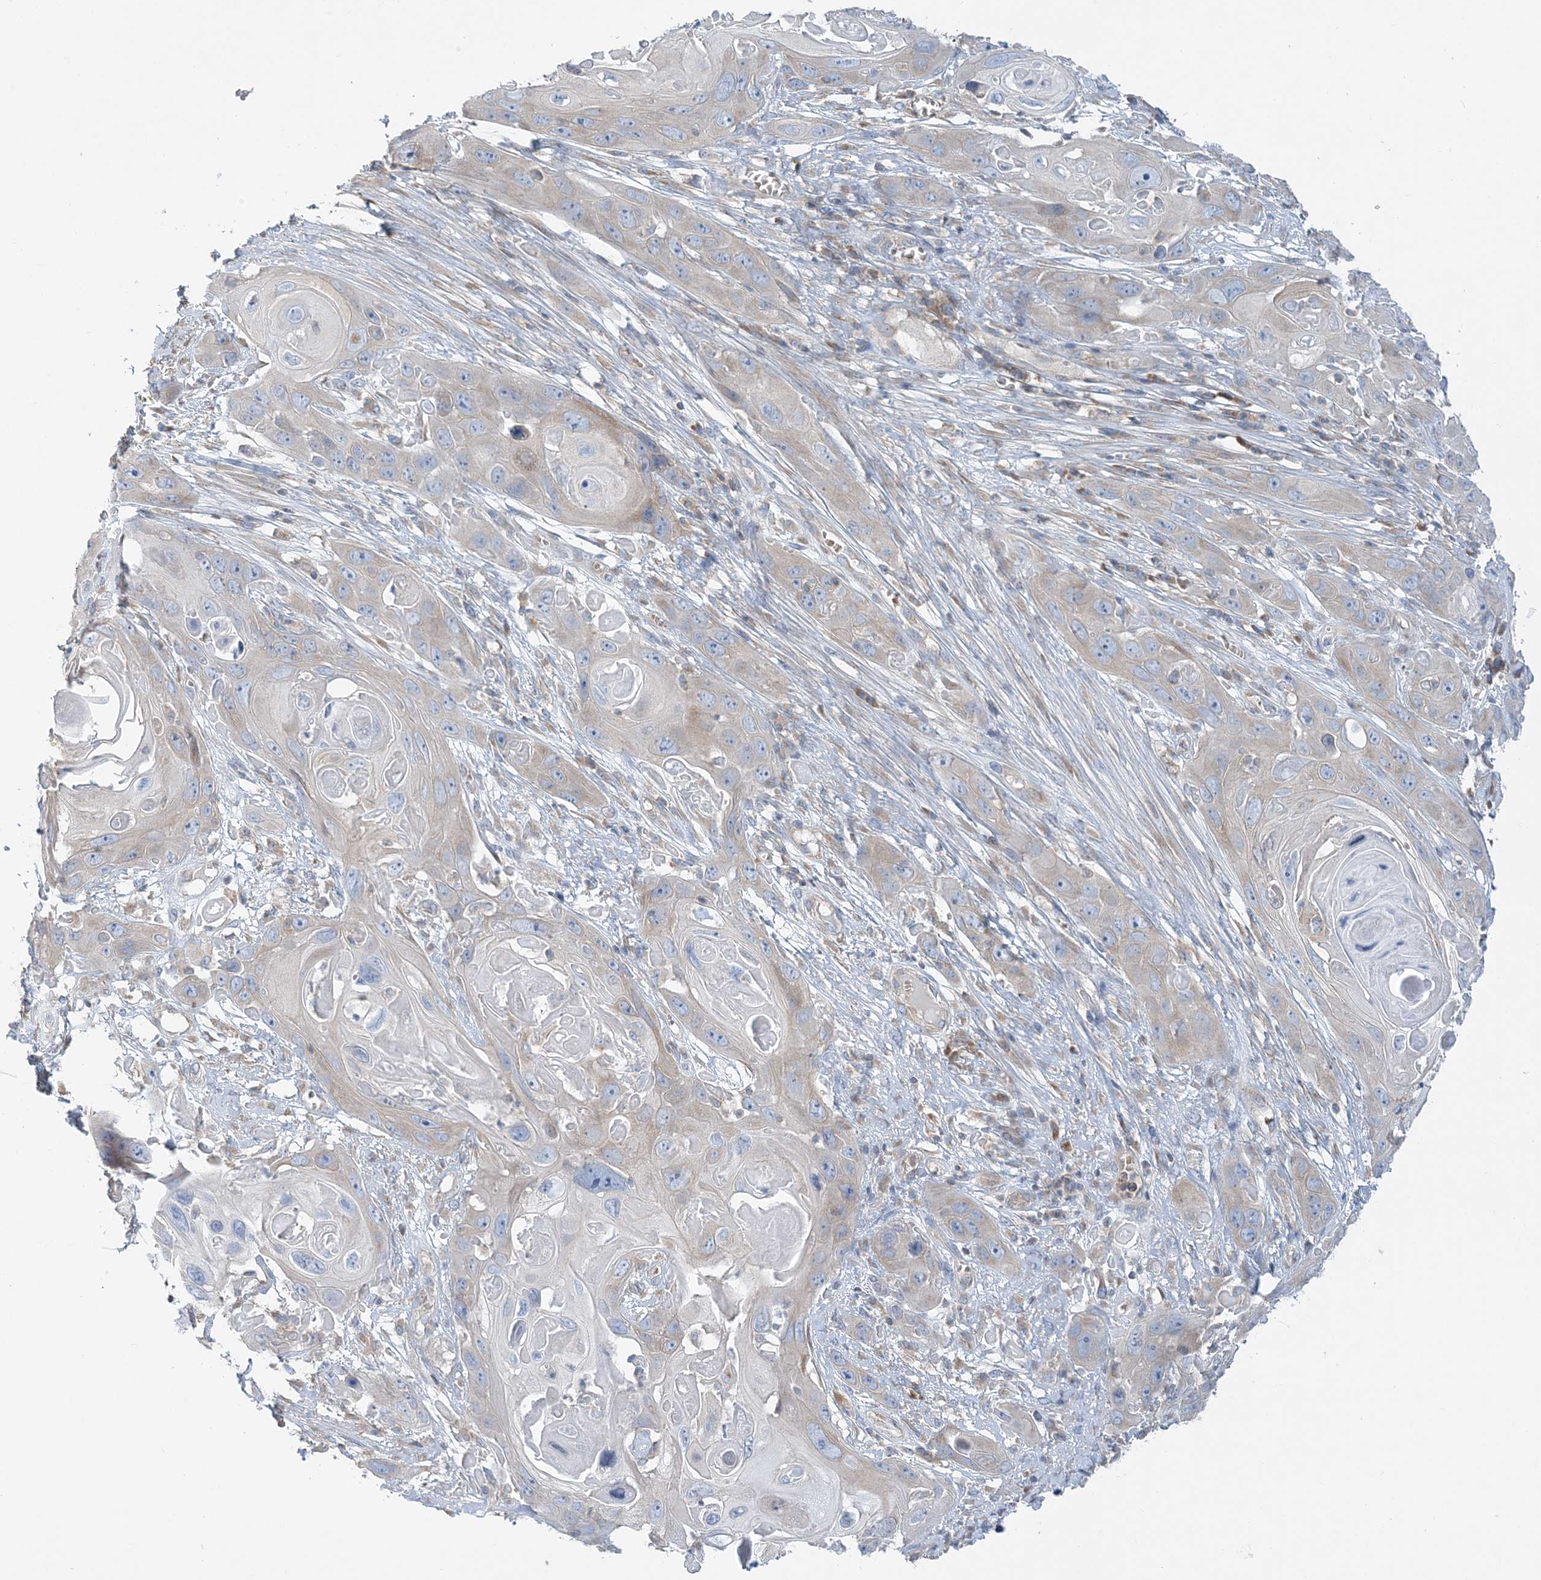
{"staining": {"intensity": "negative", "quantity": "none", "location": "none"}, "tissue": "skin cancer", "cell_type": "Tumor cells", "image_type": "cancer", "snomed": [{"axis": "morphology", "description": "Squamous cell carcinoma, NOS"}, {"axis": "topography", "description": "Skin"}], "caption": "An immunohistochemistry (IHC) histopathology image of skin cancer is shown. There is no staining in tumor cells of skin cancer.", "gene": "FAM114A2", "patient": {"sex": "male", "age": 55}}